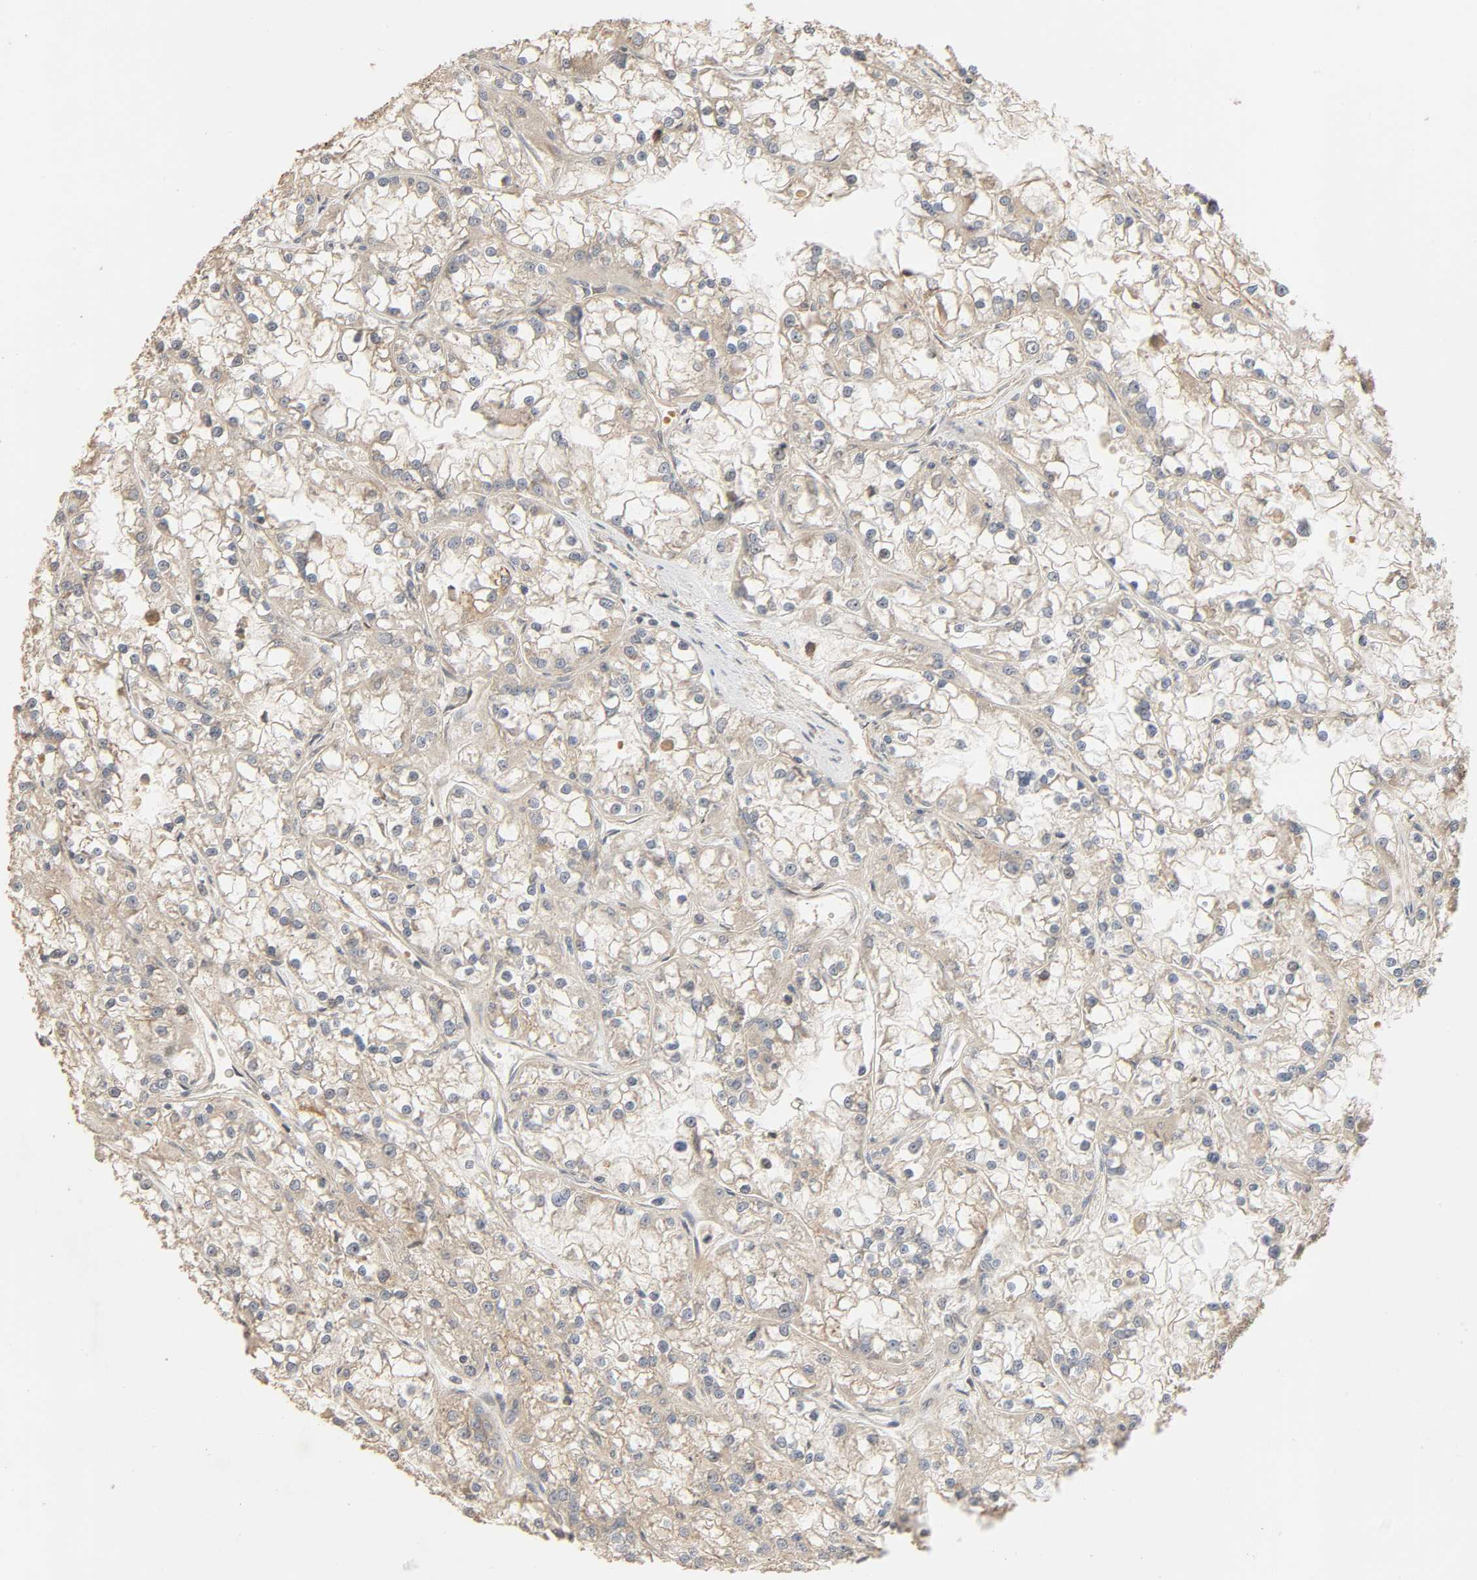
{"staining": {"intensity": "weak", "quantity": "25%-75%", "location": "cytoplasmic/membranous"}, "tissue": "renal cancer", "cell_type": "Tumor cells", "image_type": "cancer", "snomed": [{"axis": "morphology", "description": "Adenocarcinoma, NOS"}, {"axis": "topography", "description": "Kidney"}], "caption": "Weak cytoplasmic/membranous protein staining is appreciated in about 25%-75% of tumor cells in renal cancer.", "gene": "SGSM1", "patient": {"sex": "female", "age": 52}}